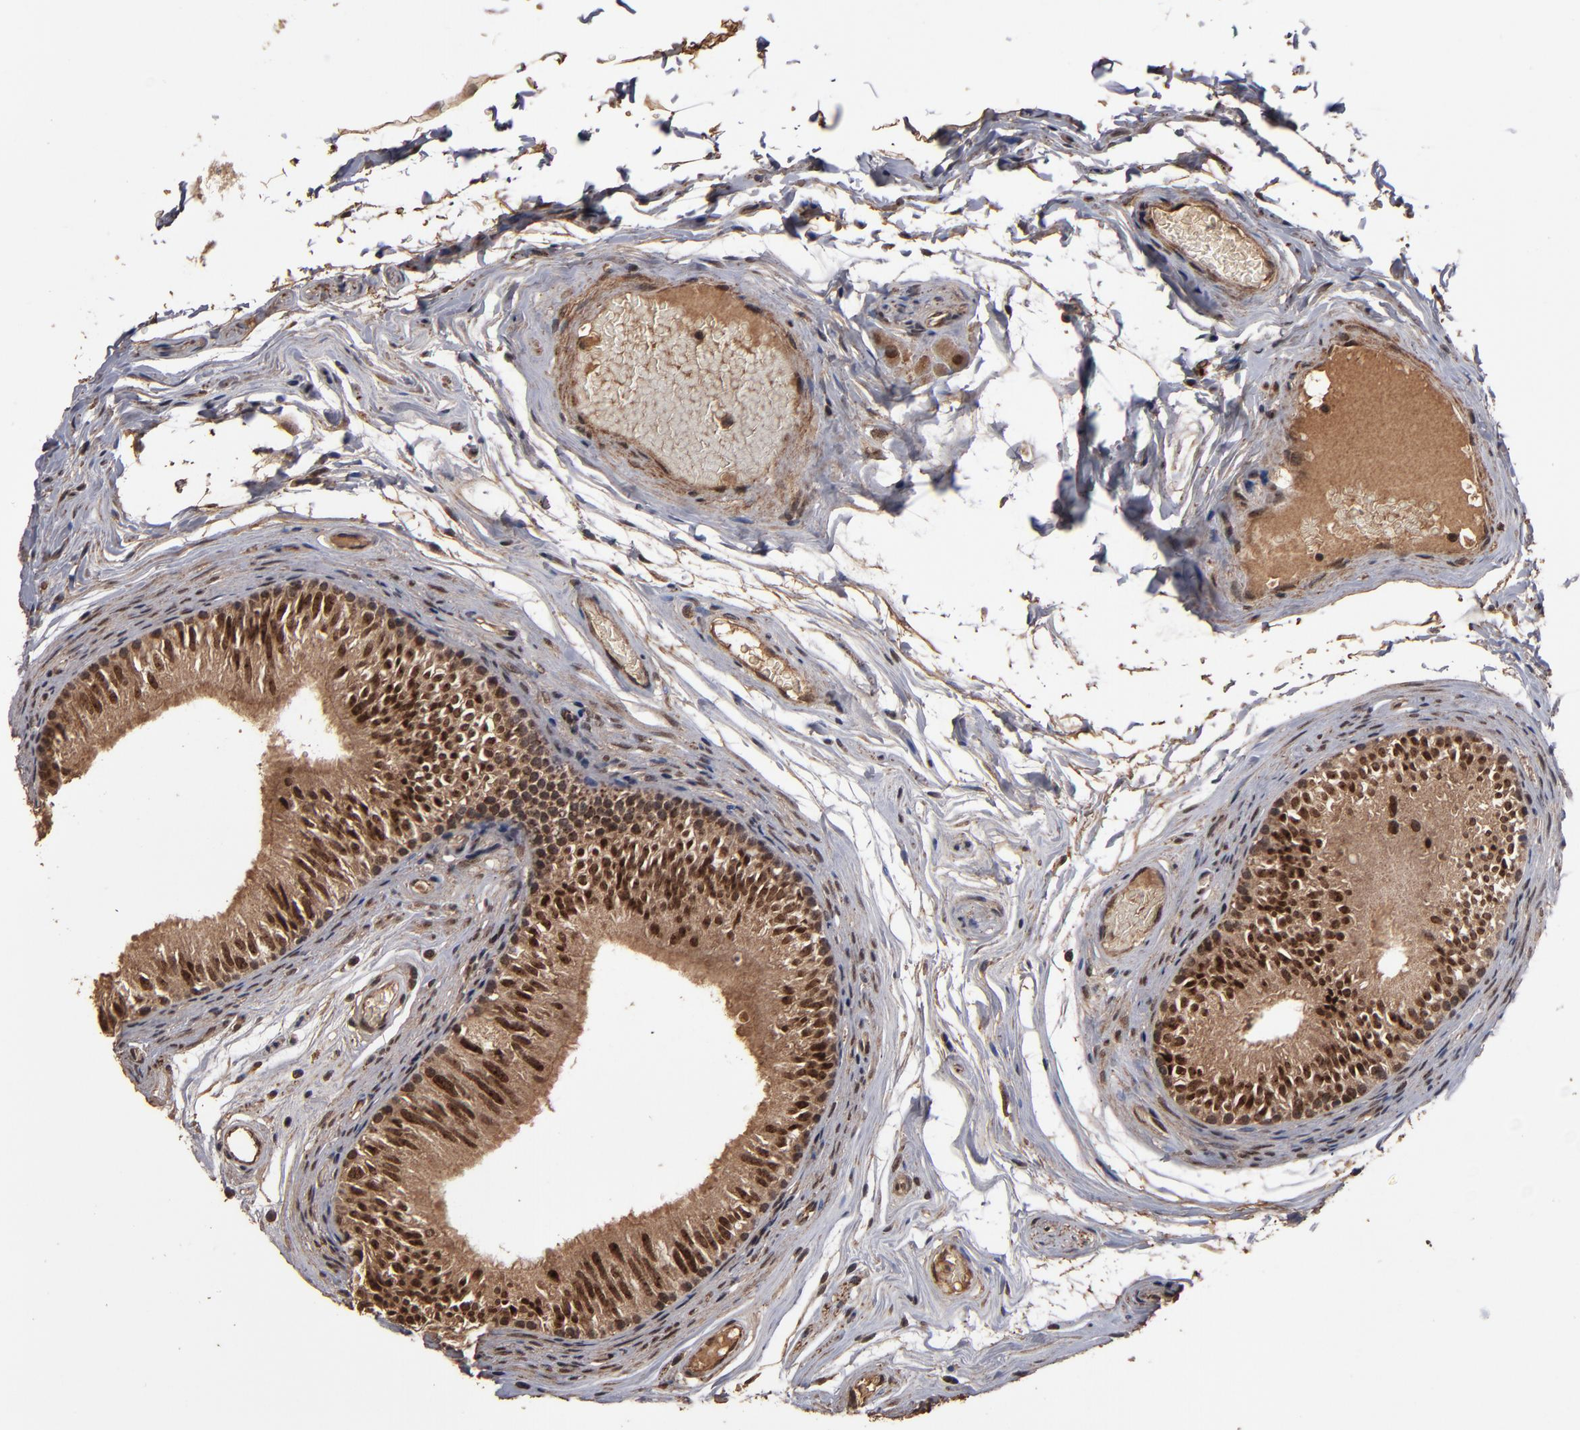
{"staining": {"intensity": "moderate", "quantity": ">75%", "location": "cytoplasmic/membranous,nuclear"}, "tissue": "epididymis", "cell_type": "Glandular cells", "image_type": "normal", "snomed": [{"axis": "morphology", "description": "Normal tissue, NOS"}, {"axis": "topography", "description": "Testis"}, {"axis": "topography", "description": "Epididymis"}], "caption": "Moderate cytoplasmic/membranous,nuclear staining for a protein is seen in approximately >75% of glandular cells of normal epididymis using IHC.", "gene": "NXF2B", "patient": {"sex": "male", "age": 36}}